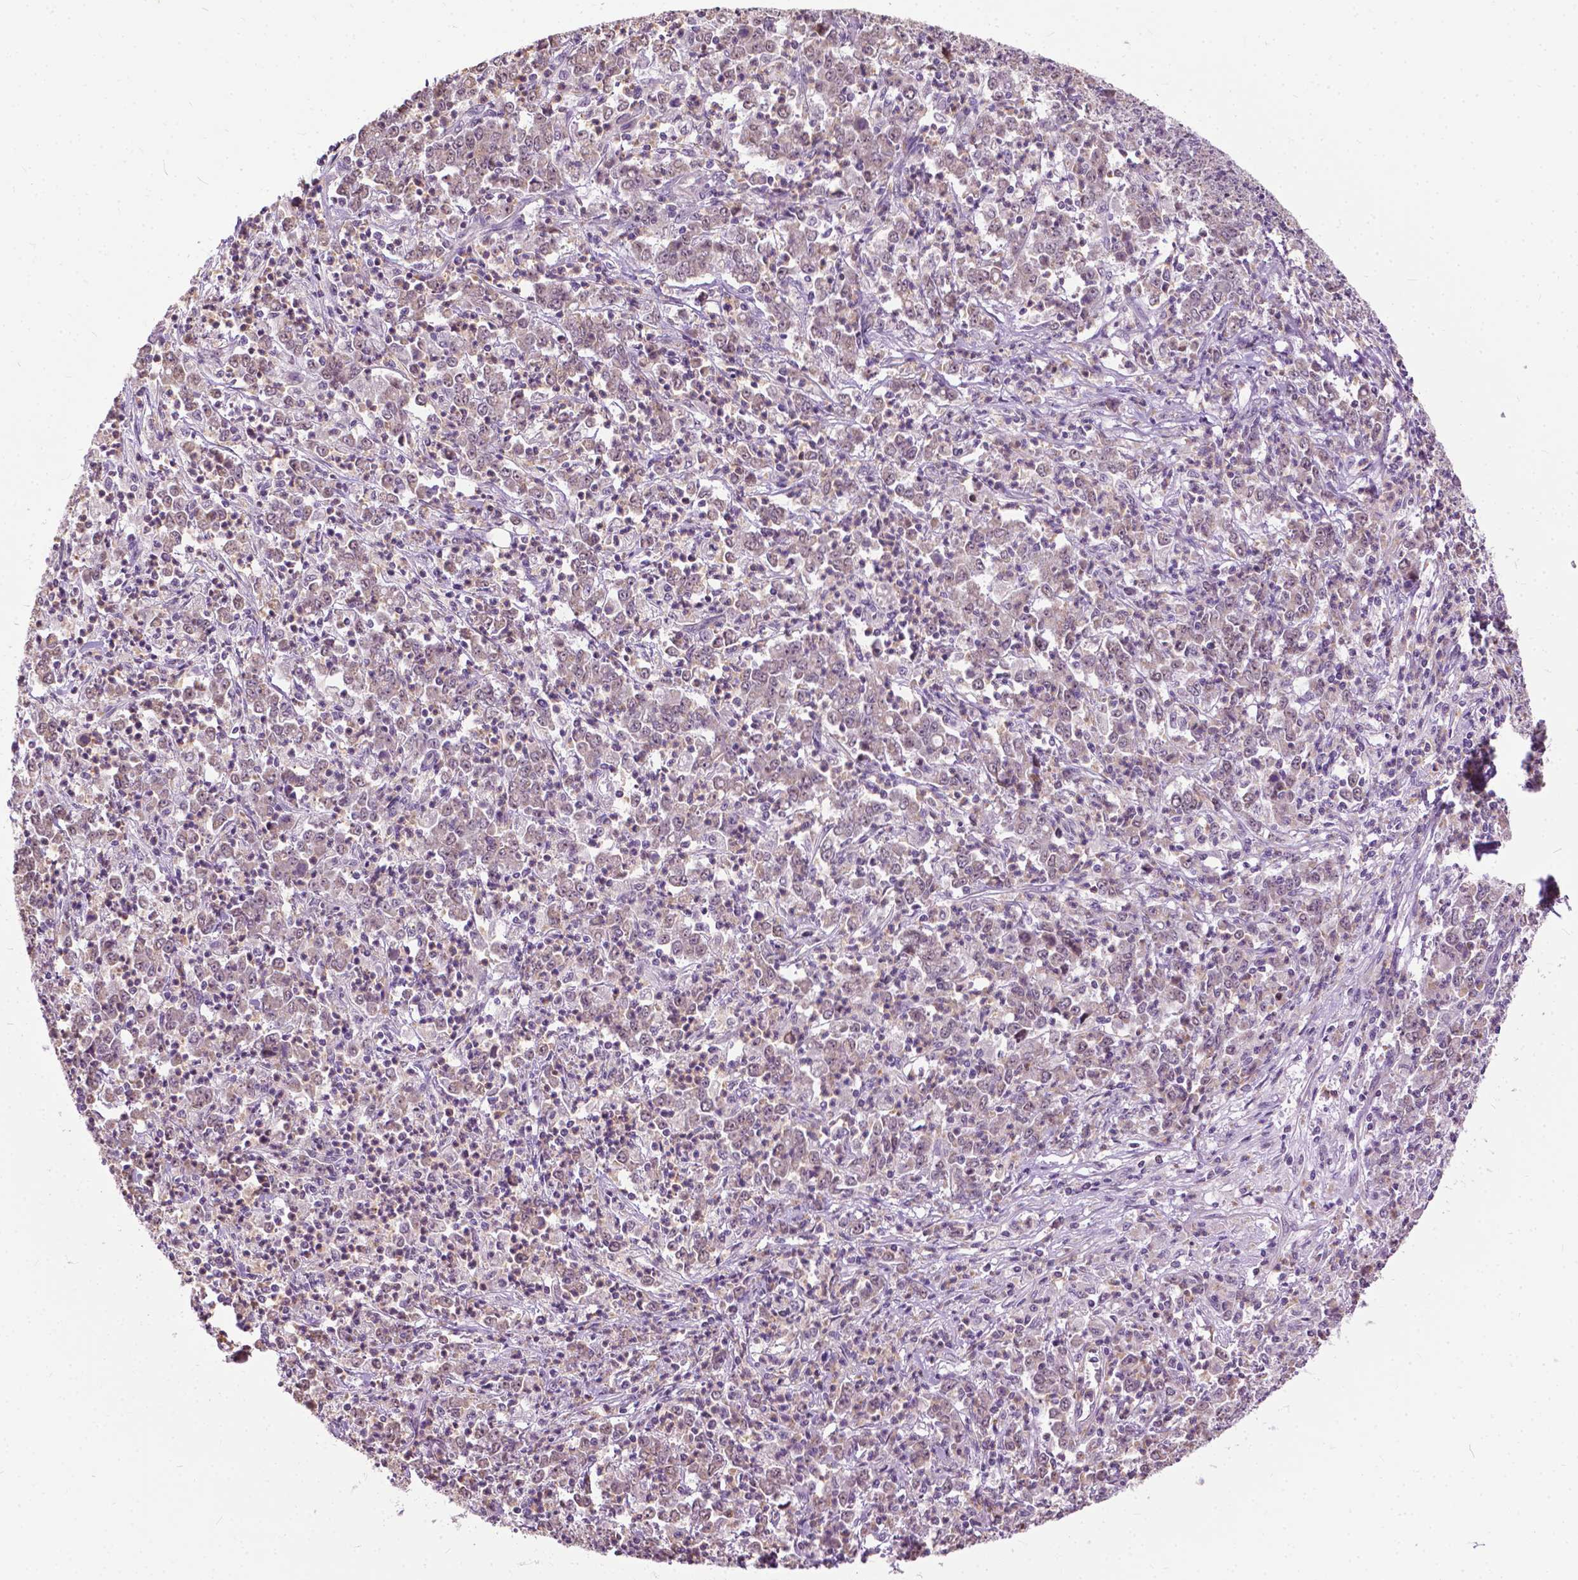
{"staining": {"intensity": "weak", "quantity": "25%-75%", "location": "cytoplasmic/membranous"}, "tissue": "stomach cancer", "cell_type": "Tumor cells", "image_type": "cancer", "snomed": [{"axis": "morphology", "description": "Adenocarcinoma, NOS"}, {"axis": "topography", "description": "Stomach, lower"}], "caption": "A photomicrograph of adenocarcinoma (stomach) stained for a protein reveals weak cytoplasmic/membranous brown staining in tumor cells.", "gene": "TTC9B", "patient": {"sex": "female", "age": 71}}